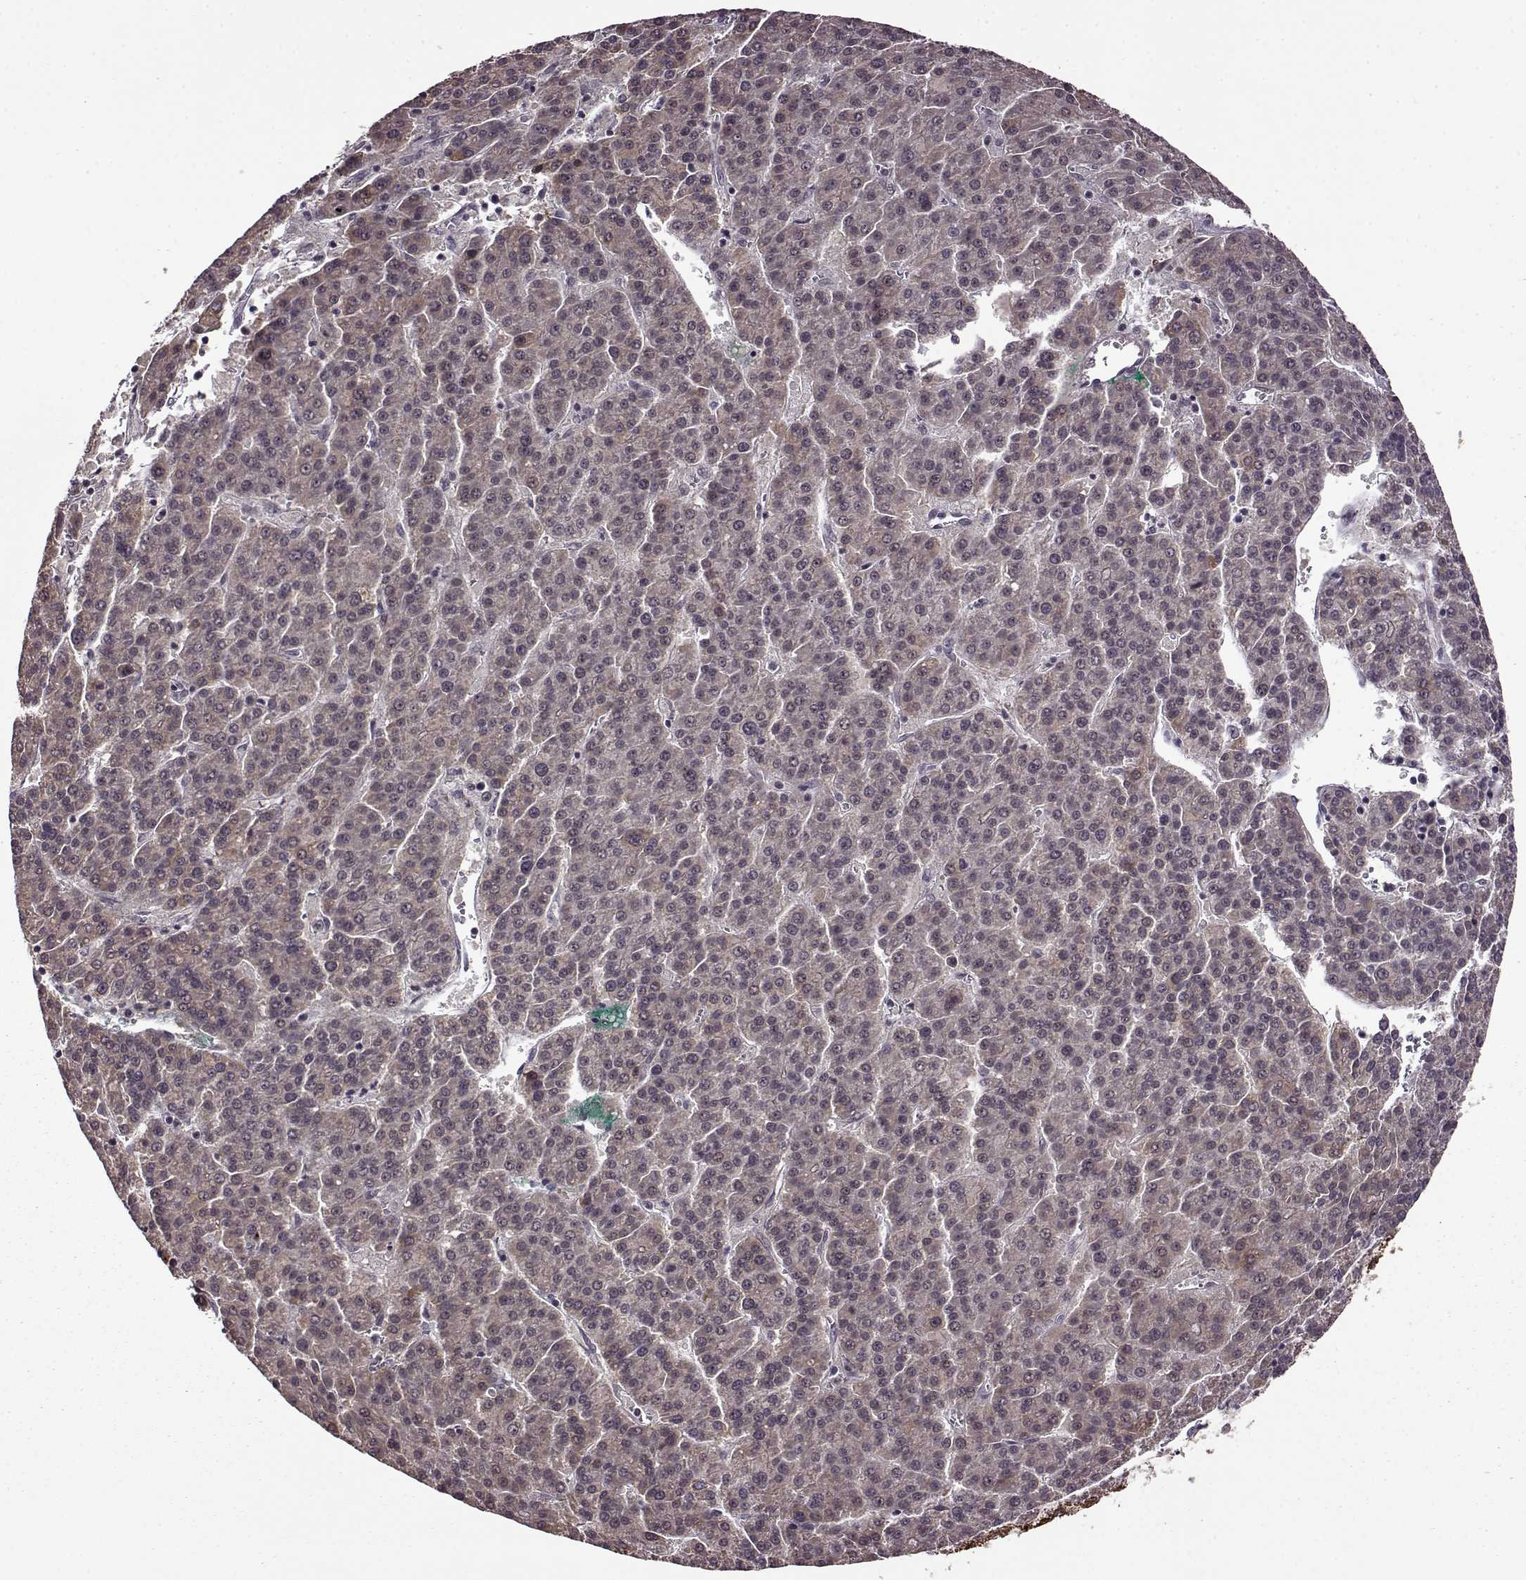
{"staining": {"intensity": "negative", "quantity": "none", "location": "none"}, "tissue": "liver cancer", "cell_type": "Tumor cells", "image_type": "cancer", "snomed": [{"axis": "morphology", "description": "Carcinoma, Hepatocellular, NOS"}, {"axis": "topography", "description": "Liver"}], "caption": "IHC image of human liver cancer stained for a protein (brown), which shows no positivity in tumor cells.", "gene": "MAIP1", "patient": {"sex": "female", "age": 58}}